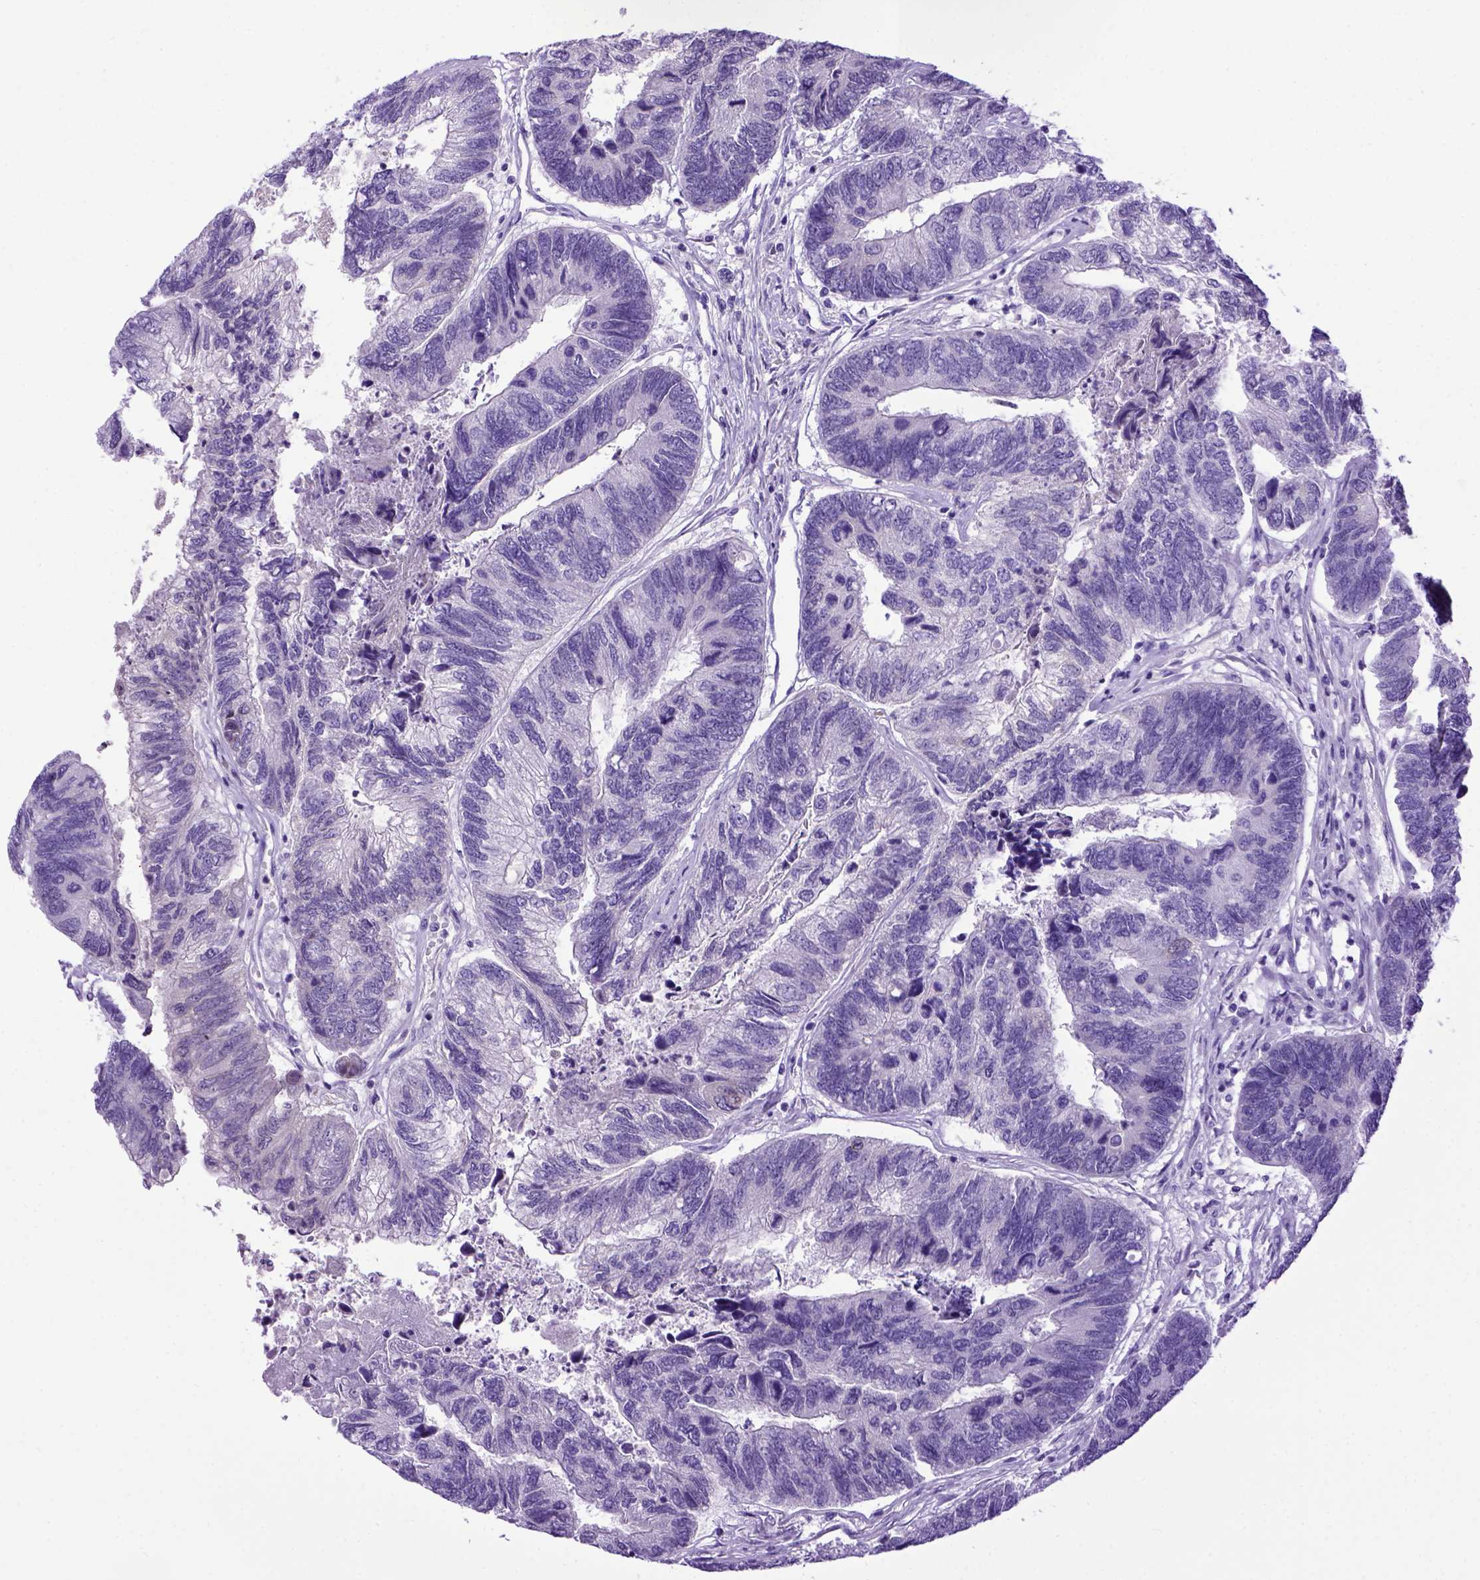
{"staining": {"intensity": "negative", "quantity": "none", "location": "none"}, "tissue": "colorectal cancer", "cell_type": "Tumor cells", "image_type": "cancer", "snomed": [{"axis": "morphology", "description": "Adenocarcinoma, NOS"}, {"axis": "topography", "description": "Colon"}], "caption": "A high-resolution image shows immunohistochemistry staining of colorectal cancer, which displays no significant positivity in tumor cells.", "gene": "PTGES", "patient": {"sex": "female", "age": 67}}